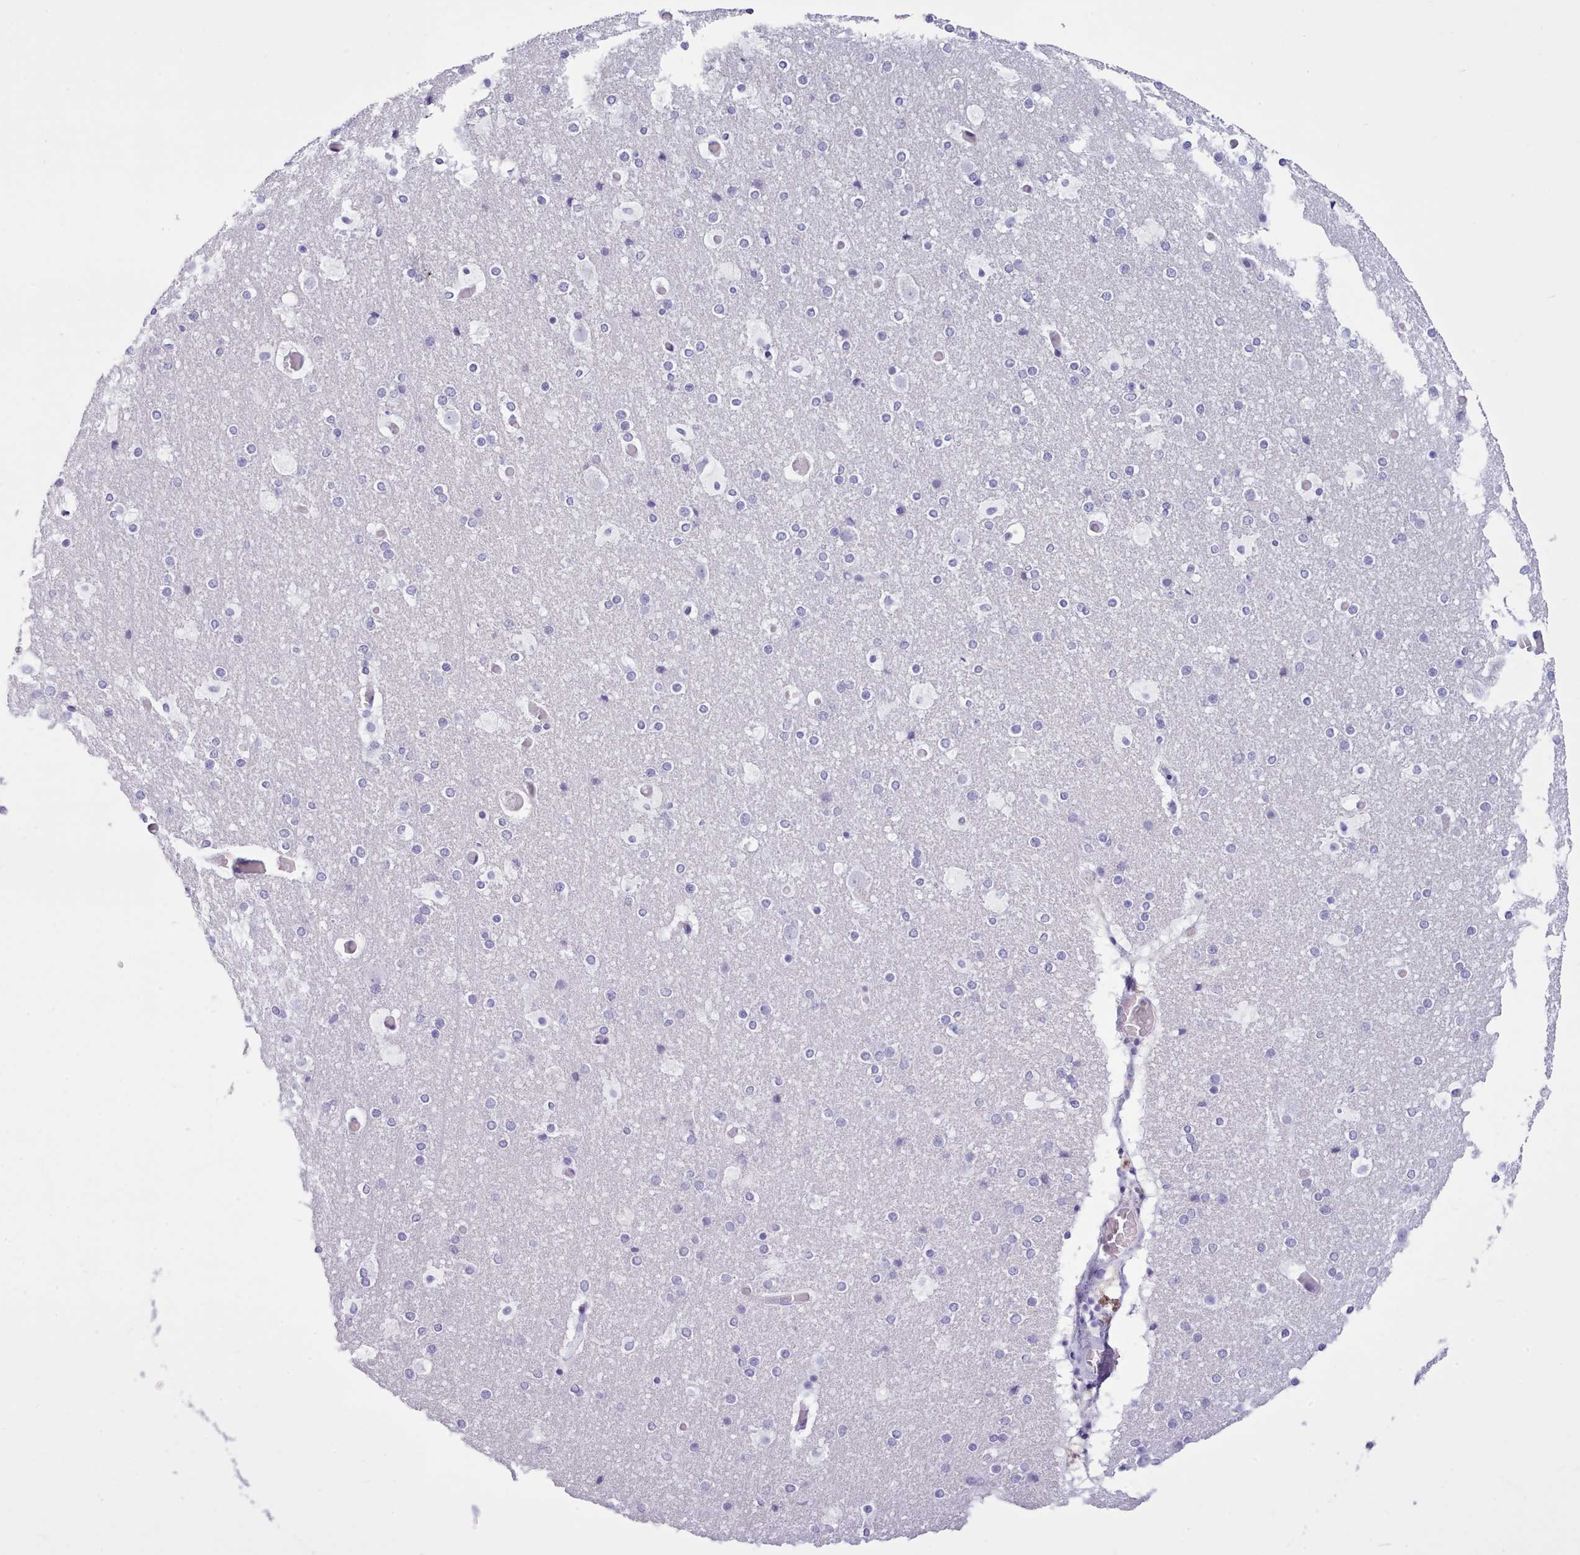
{"staining": {"intensity": "negative", "quantity": "none", "location": "none"}, "tissue": "cerebral cortex", "cell_type": "Endothelial cells", "image_type": "normal", "snomed": [{"axis": "morphology", "description": "Normal tissue, NOS"}, {"axis": "topography", "description": "Cerebral cortex"}], "caption": "Endothelial cells show no significant staining in benign cerebral cortex. (Stains: DAB (3,3'-diaminobenzidine) IHC with hematoxylin counter stain, Microscopy: brightfield microscopy at high magnification).", "gene": "FBXO48", "patient": {"sex": "male", "age": 57}}